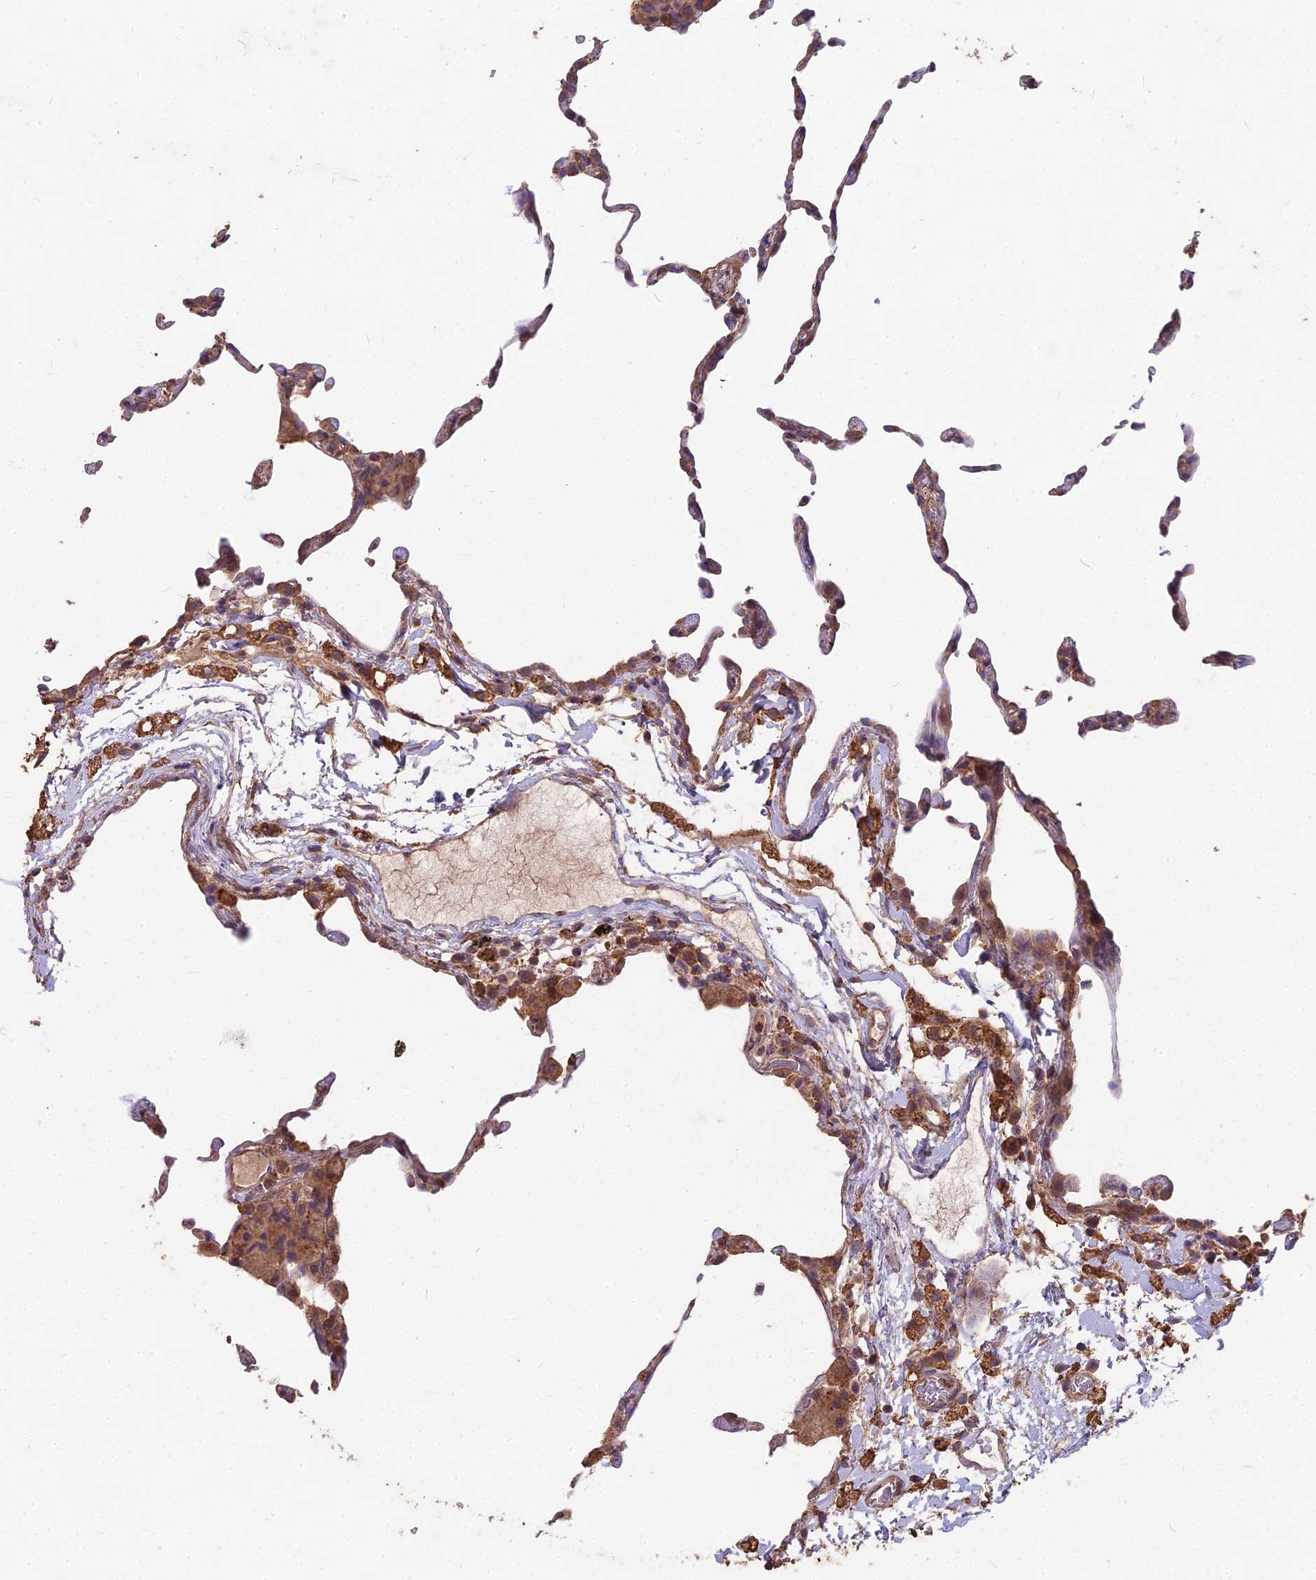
{"staining": {"intensity": "moderate", "quantity": ">75%", "location": "cytoplasmic/membranous"}, "tissue": "lung", "cell_type": "Alveolar cells", "image_type": "normal", "snomed": [{"axis": "morphology", "description": "Normal tissue, NOS"}, {"axis": "topography", "description": "Lung"}], "caption": "Protein analysis of unremarkable lung shows moderate cytoplasmic/membranous positivity in about >75% of alveolar cells. (DAB IHC with brightfield microscopy, high magnification).", "gene": "CEMIP2", "patient": {"sex": "female", "age": 57}}